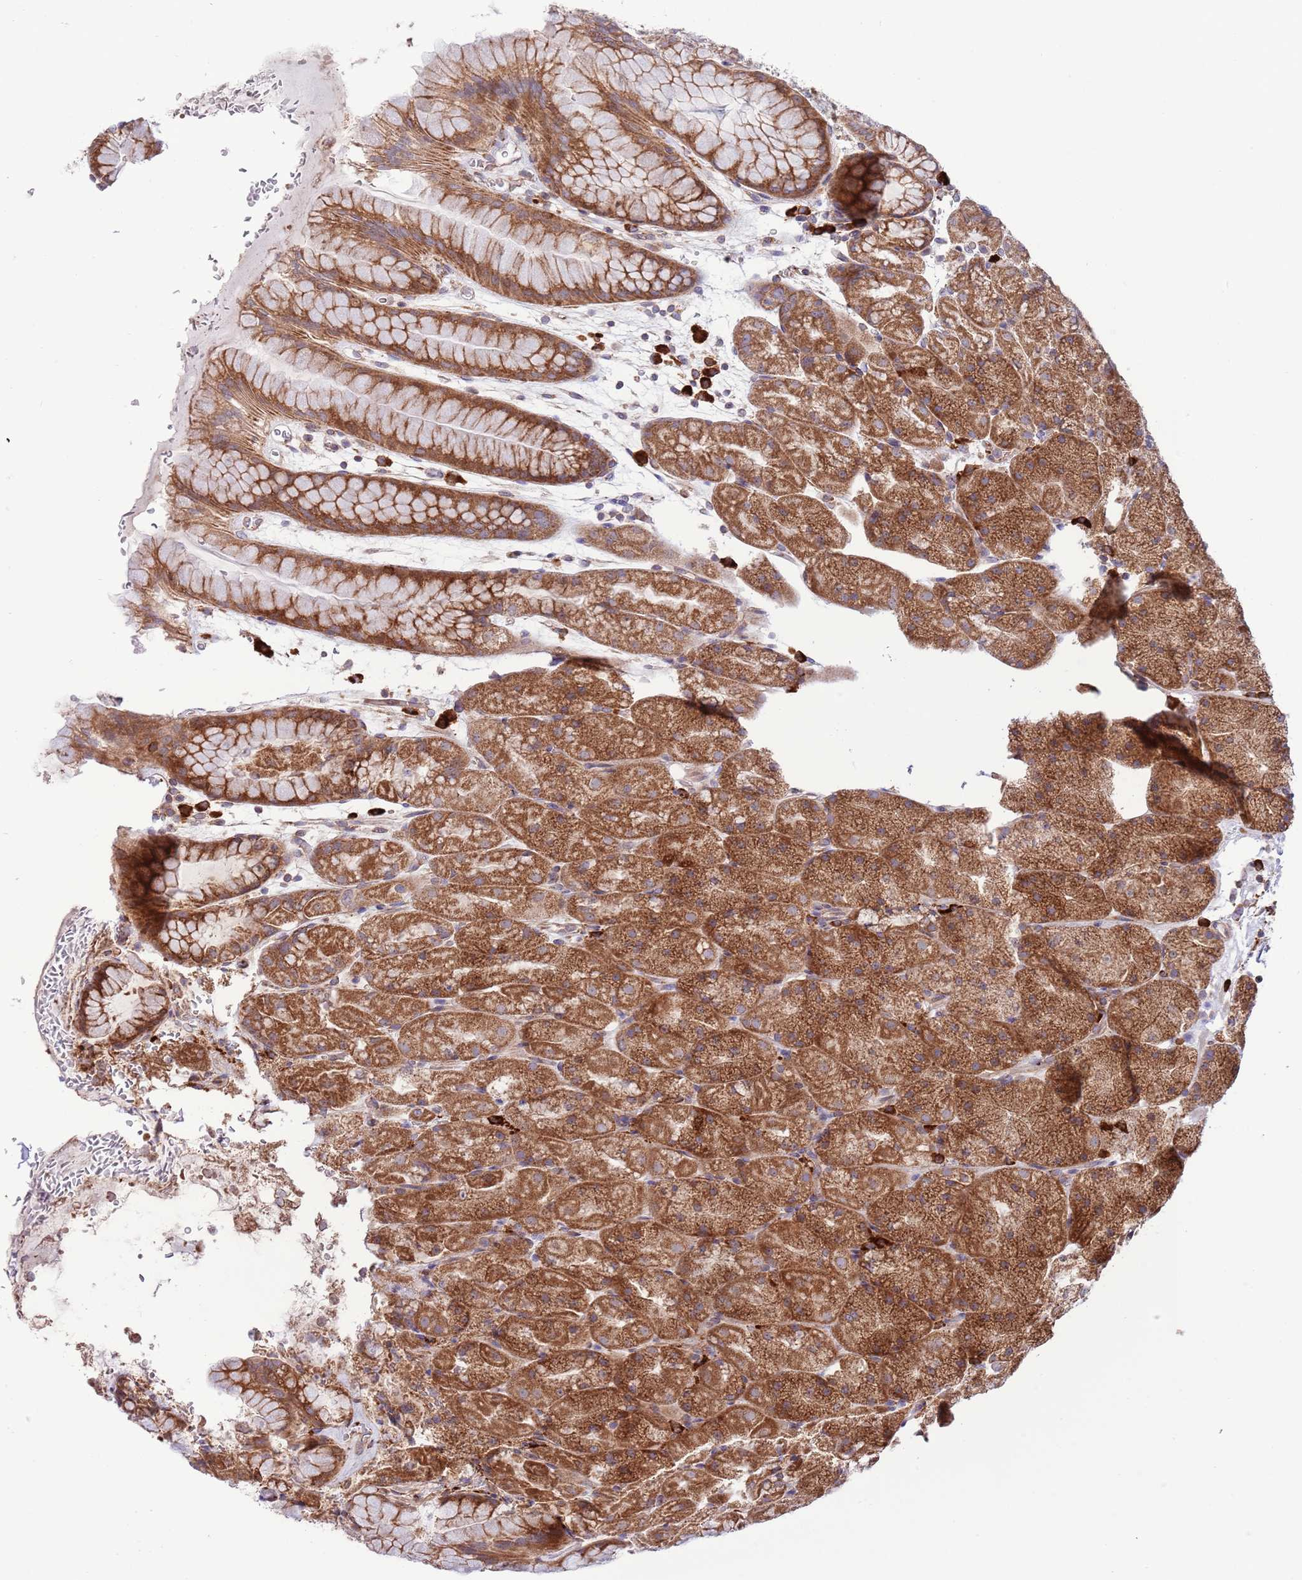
{"staining": {"intensity": "moderate", "quantity": ">75%", "location": "cytoplasmic/membranous"}, "tissue": "stomach", "cell_type": "Glandular cells", "image_type": "normal", "snomed": [{"axis": "morphology", "description": "Normal tissue, NOS"}, {"axis": "topography", "description": "Stomach, upper"}, {"axis": "topography", "description": "Stomach, lower"}], "caption": "A brown stain highlights moderate cytoplasmic/membranous staining of a protein in glandular cells of unremarkable stomach. (brown staining indicates protein expression, while blue staining denotes nuclei).", "gene": "DAND5", "patient": {"sex": "male", "age": 67}}